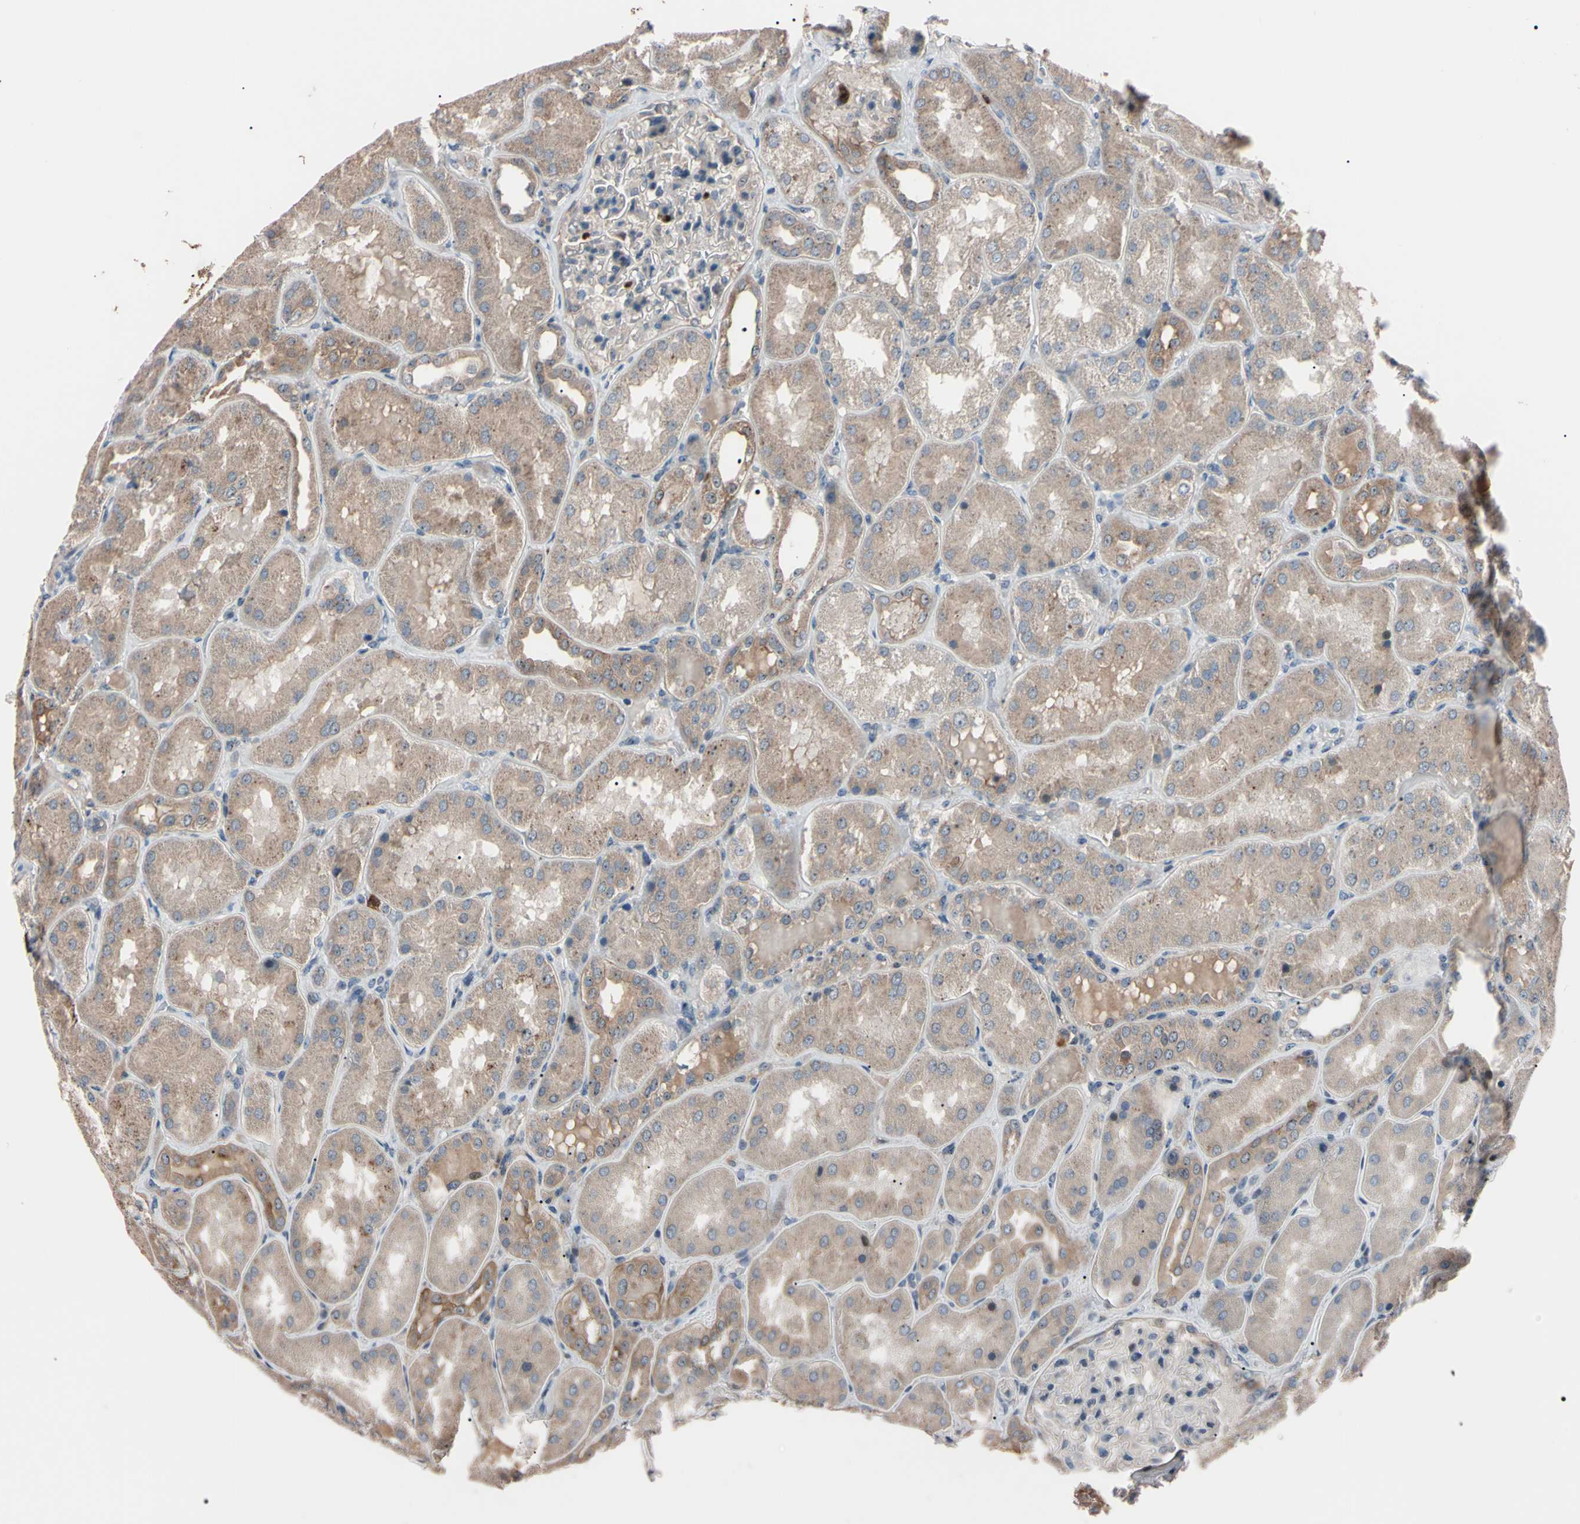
{"staining": {"intensity": "strong", "quantity": "<25%", "location": "cytoplasmic/membranous,nuclear"}, "tissue": "kidney", "cell_type": "Cells in glomeruli", "image_type": "normal", "snomed": [{"axis": "morphology", "description": "Normal tissue, NOS"}, {"axis": "topography", "description": "Kidney"}], "caption": "Immunohistochemistry (IHC) micrograph of normal kidney: kidney stained using immunohistochemistry reveals medium levels of strong protein expression localized specifically in the cytoplasmic/membranous,nuclear of cells in glomeruli, appearing as a cytoplasmic/membranous,nuclear brown color.", "gene": "TRAF5", "patient": {"sex": "female", "age": 56}}